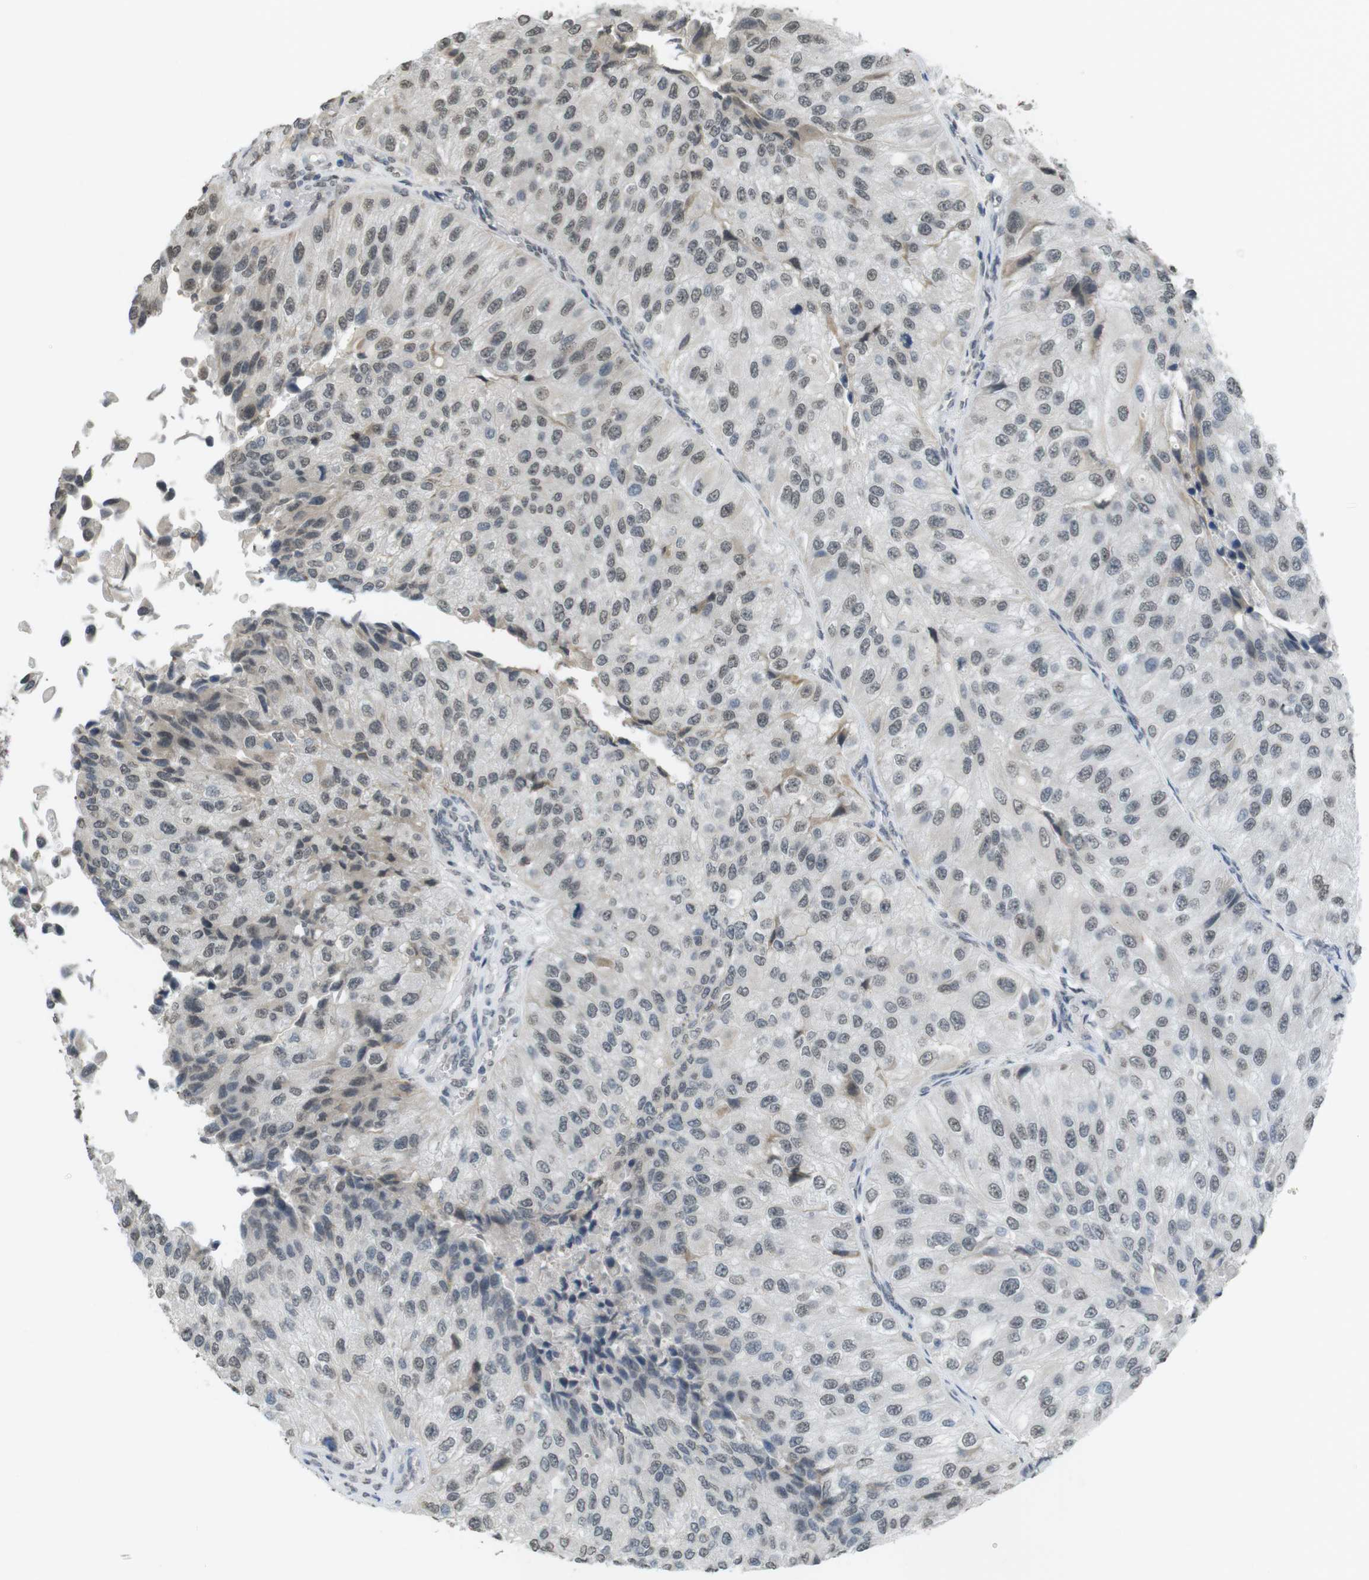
{"staining": {"intensity": "weak", "quantity": ">75%", "location": "nuclear"}, "tissue": "urothelial cancer", "cell_type": "Tumor cells", "image_type": "cancer", "snomed": [{"axis": "morphology", "description": "Urothelial carcinoma, High grade"}, {"axis": "topography", "description": "Kidney"}, {"axis": "topography", "description": "Urinary bladder"}], "caption": "Urothelial cancer stained with IHC reveals weak nuclear expression in about >75% of tumor cells. (DAB (3,3'-diaminobenzidine) IHC with brightfield microscopy, high magnification).", "gene": "FZD10", "patient": {"sex": "male", "age": 77}}